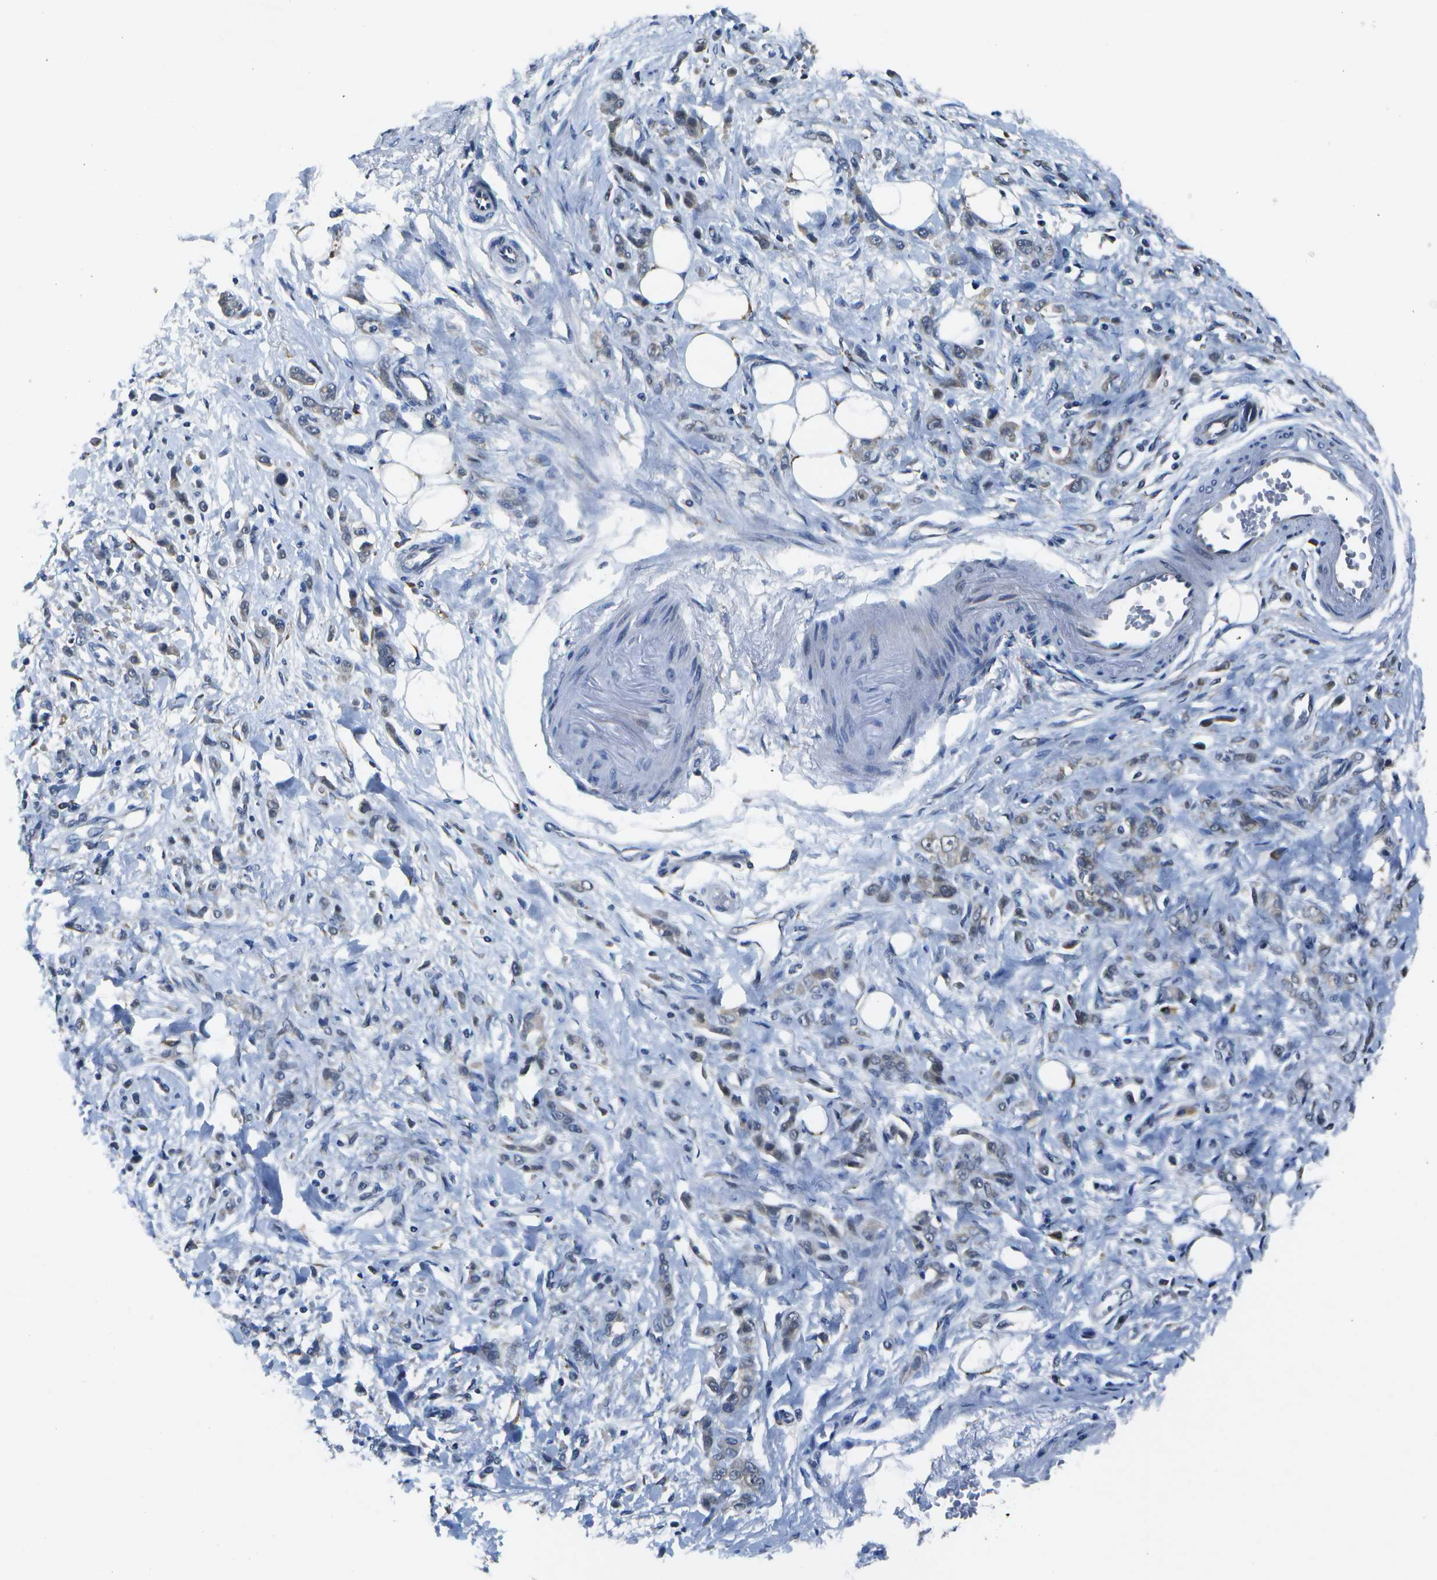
{"staining": {"intensity": "weak", "quantity": "<25%", "location": "cytoplasmic/membranous,nuclear"}, "tissue": "stomach cancer", "cell_type": "Tumor cells", "image_type": "cancer", "snomed": [{"axis": "morphology", "description": "Normal tissue, NOS"}, {"axis": "morphology", "description": "Adenocarcinoma, NOS"}, {"axis": "topography", "description": "Stomach"}], "caption": "IHC histopathology image of neoplastic tissue: stomach cancer (adenocarcinoma) stained with DAB demonstrates no significant protein expression in tumor cells.", "gene": "DSE", "patient": {"sex": "male", "age": 82}}